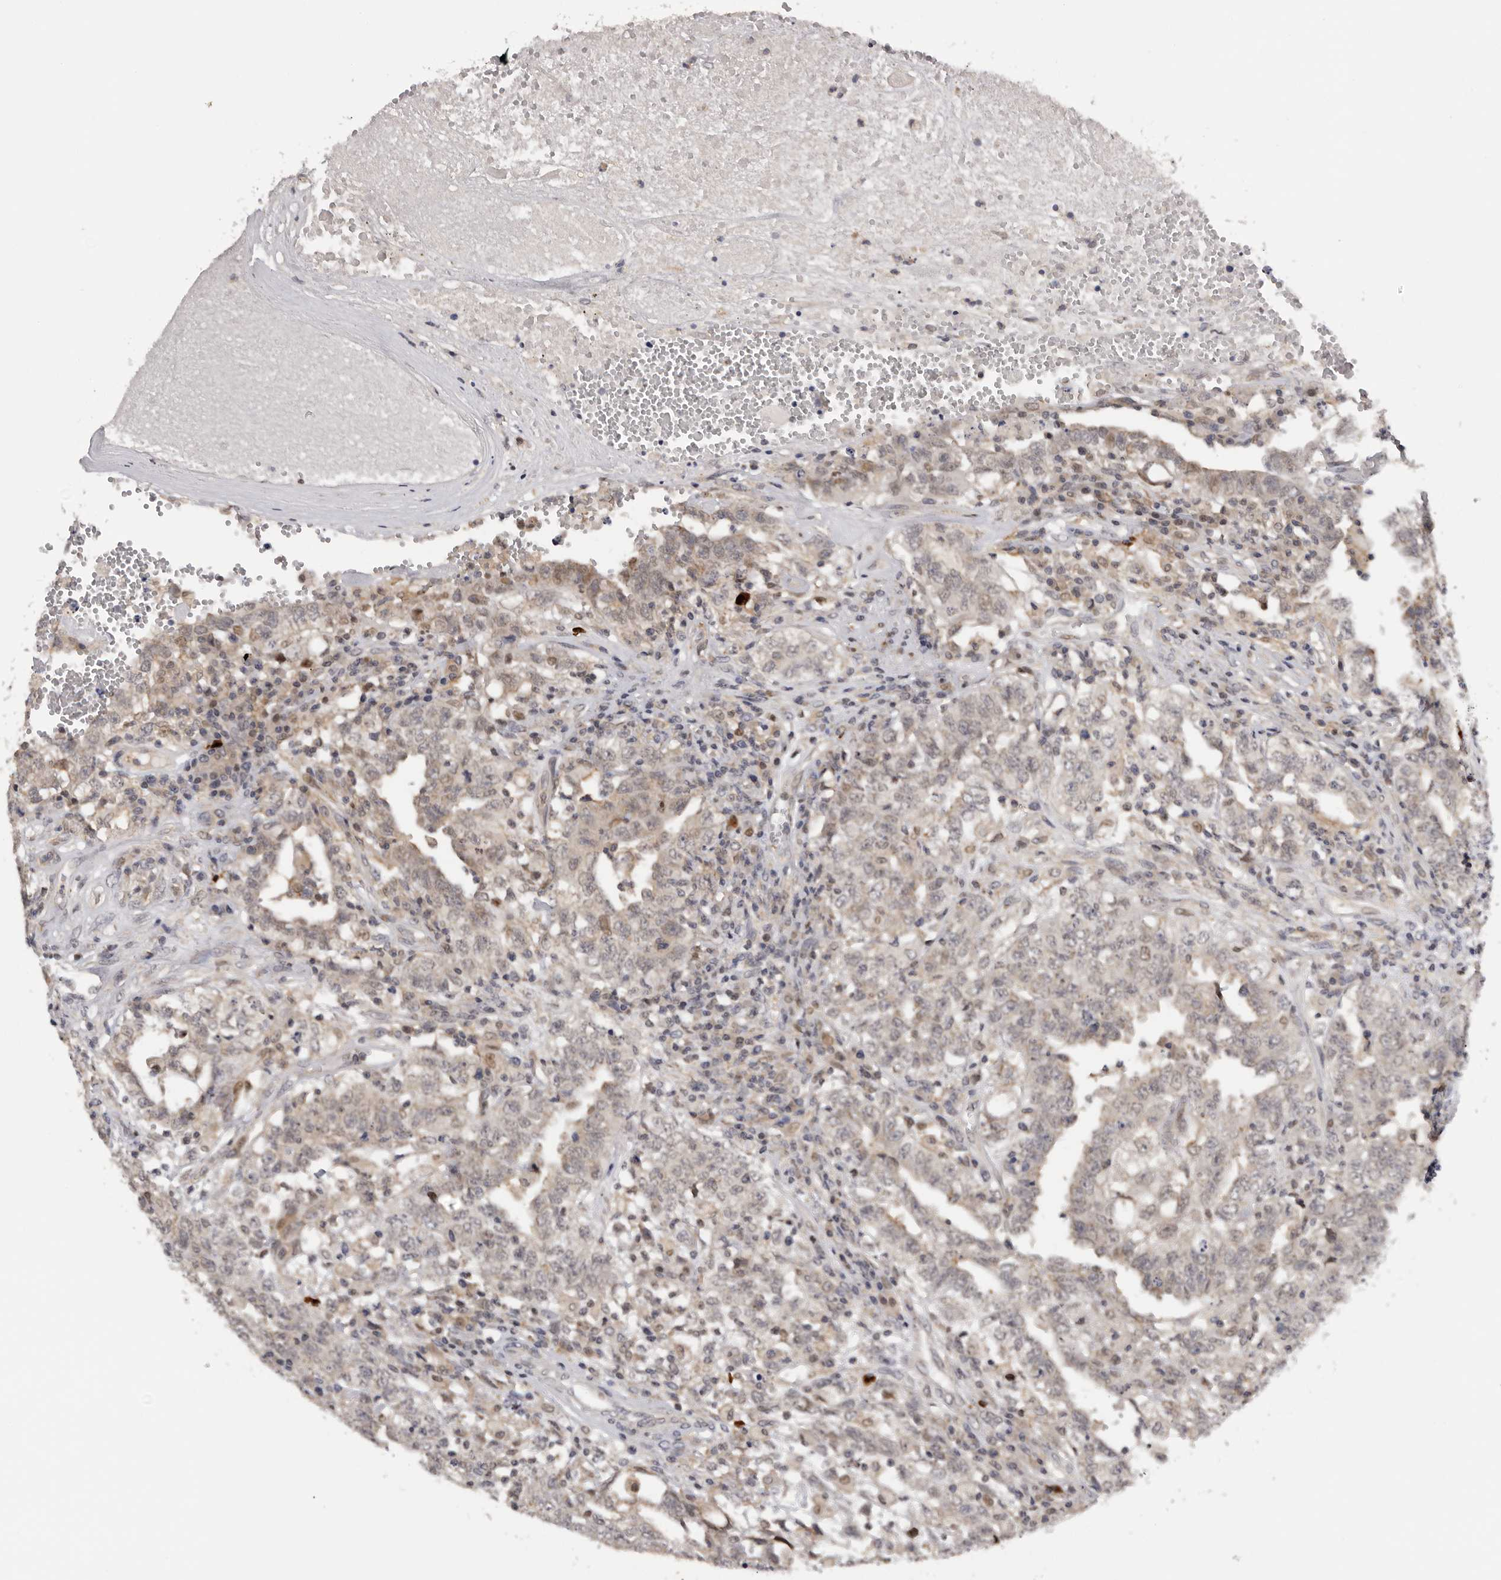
{"staining": {"intensity": "weak", "quantity": "<25%", "location": "cytoplasmic/membranous,nuclear"}, "tissue": "testis cancer", "cell_type": "Tumor cells", "image_type": "cancer", "snomed": [{"axis": "morphology", "description": "Carcinoma, Embryonal, NOS"}, {"axis": "topography", "description": "Testis"}], "caption": "Micrograph shows no significant protein positivity in tumor cells of testis cancer.", "gene": "KIF2B", "patient": {"sex": "male", "age": 26}}